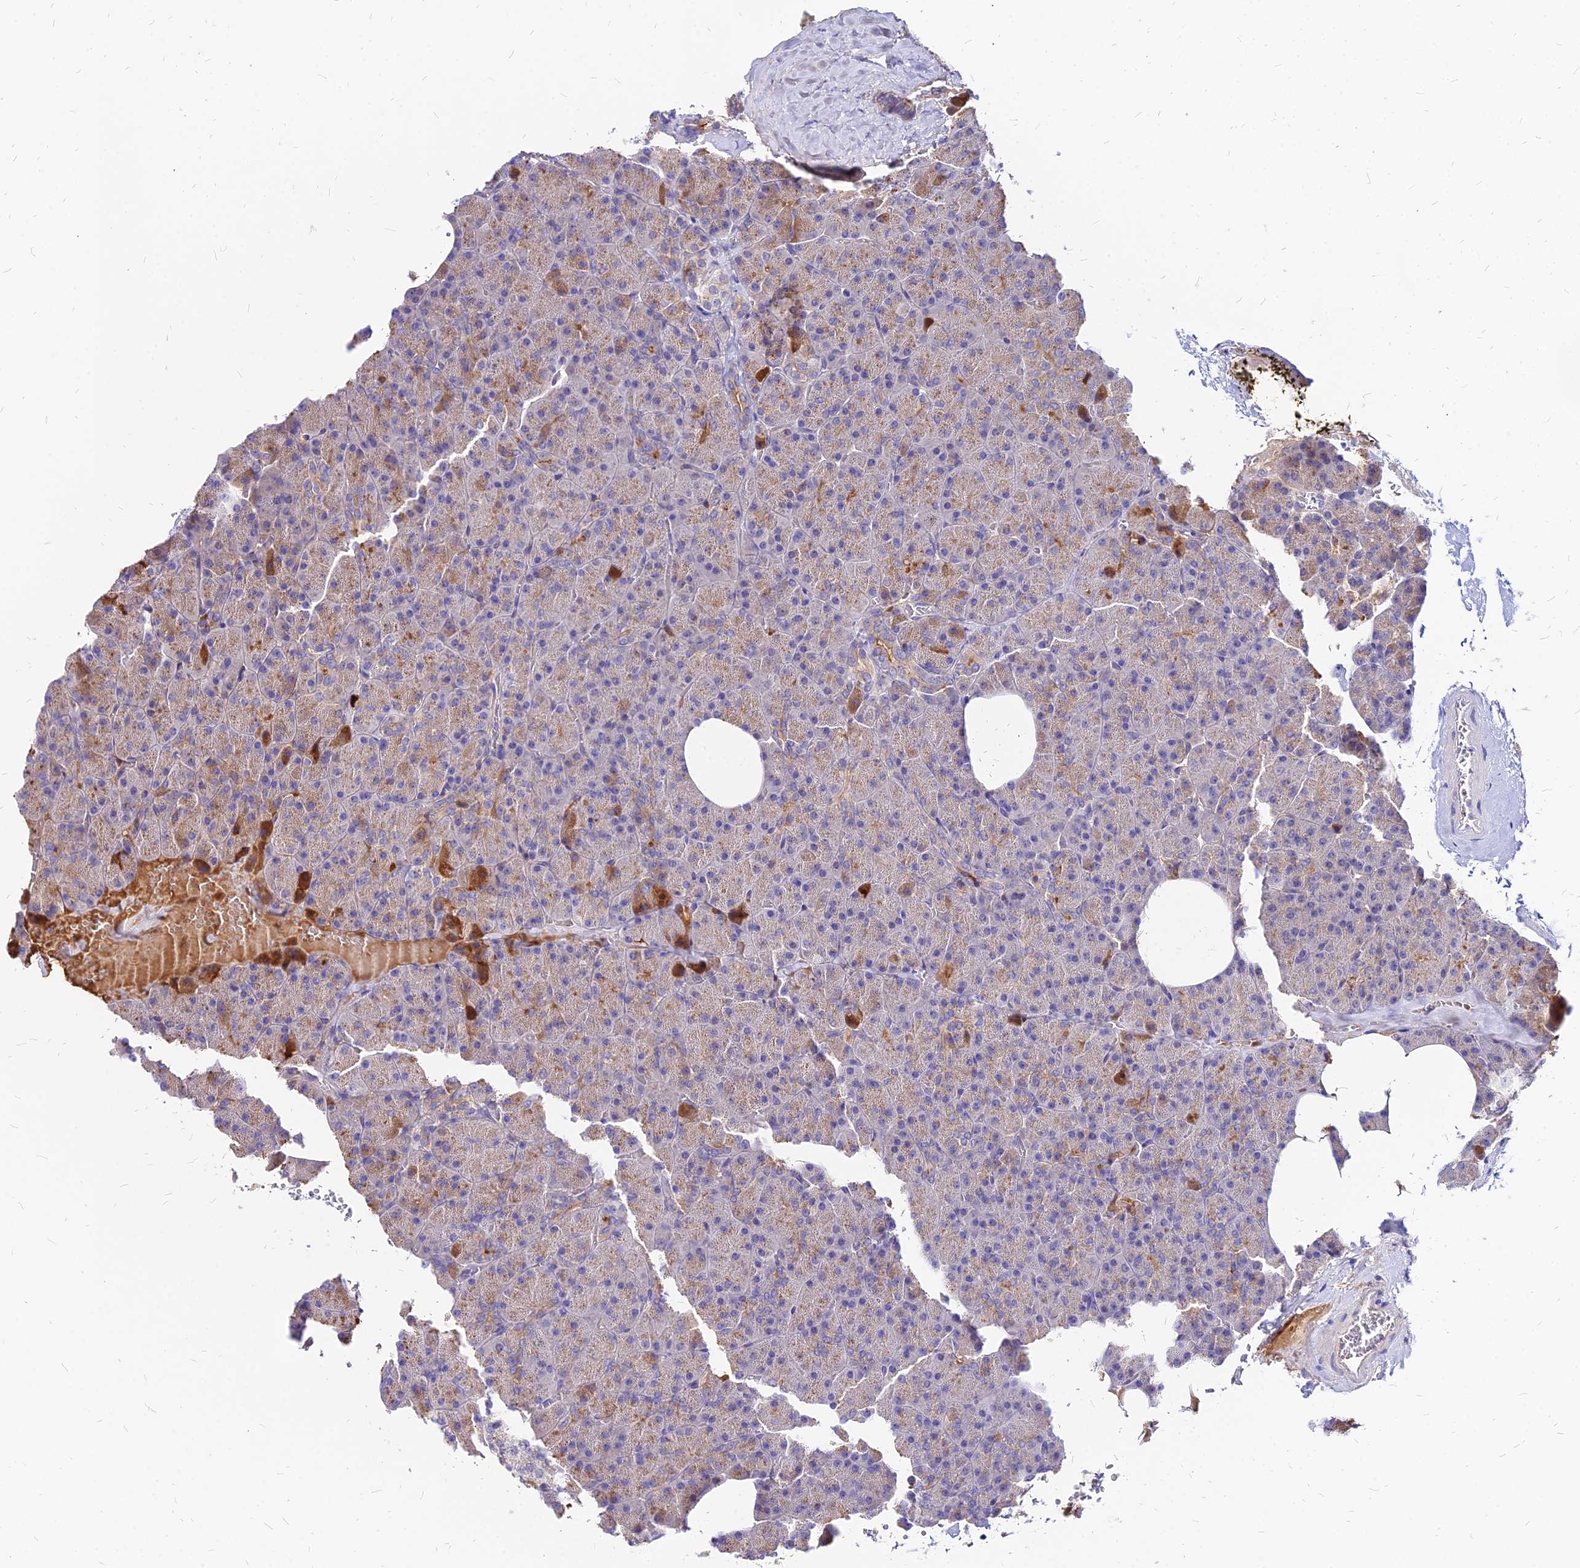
{"staining": {"intensity": "weak", "quantity": ">75%", "location": "cytoplasmic/membranous"}, "tissue": "pancreas", "cell_type": "Exocrine glandular cells", "image_type": "normal", "snomed": [{"axis": "morphology", "description": "Normal tissue, NOS"}, {"axis": "morphology", "description": "Carcinoid, malignant, NOS"}, {"axis": "topography", "description": "Pancreas"}], "caption": "This photomicrograph exhibits immunohistochemistry (IHC) staining of benign pancreas, with low weak cytoplasmic/membranous expression in about >75% of exocrine glandular cells.", "gene": "ACSM6", "patient": {"sex": "female", "age": 35}}